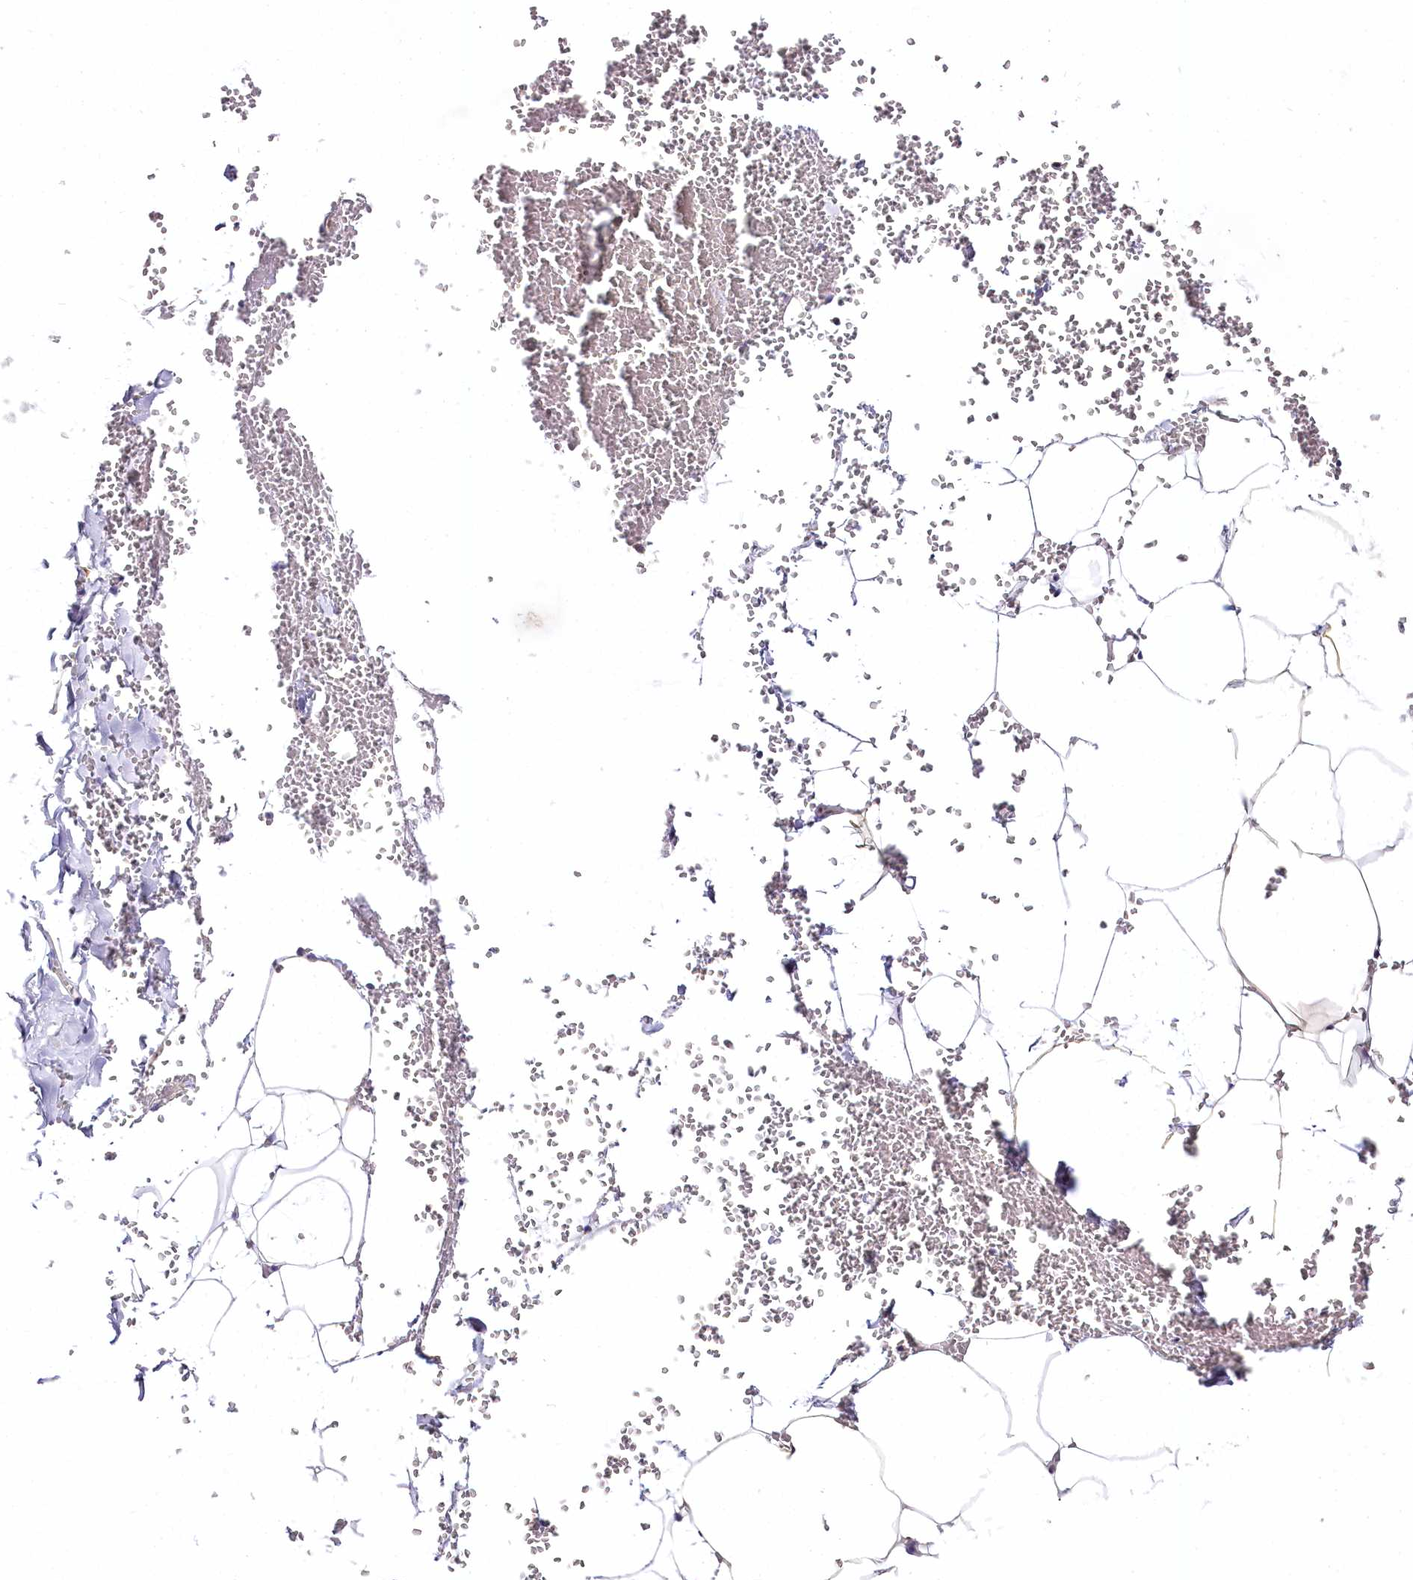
{"staining": {"intensity": "negative", "quantity": "none", "location": "none"}, "tissue": "adipose tissue", "cell_type": "Adipocytes", "image_type": "normal", "snomed": [{"axis": "morphology", "description": "Normal tissue, NOS"}, {"axis": "topography", "description": "Gallbladder"}, {"axis": "topography", "description": "Peripheral nerve tissue"}], "caption": "Histopathology image shows no significant protein expression in adipocytes of unremarkable adipose tissue. (Immunohistochemistry (ihc), brightfield microscopy, high magnification).", "gene": "VWA5A", "patient": {"sex": "male", "age": 38}}